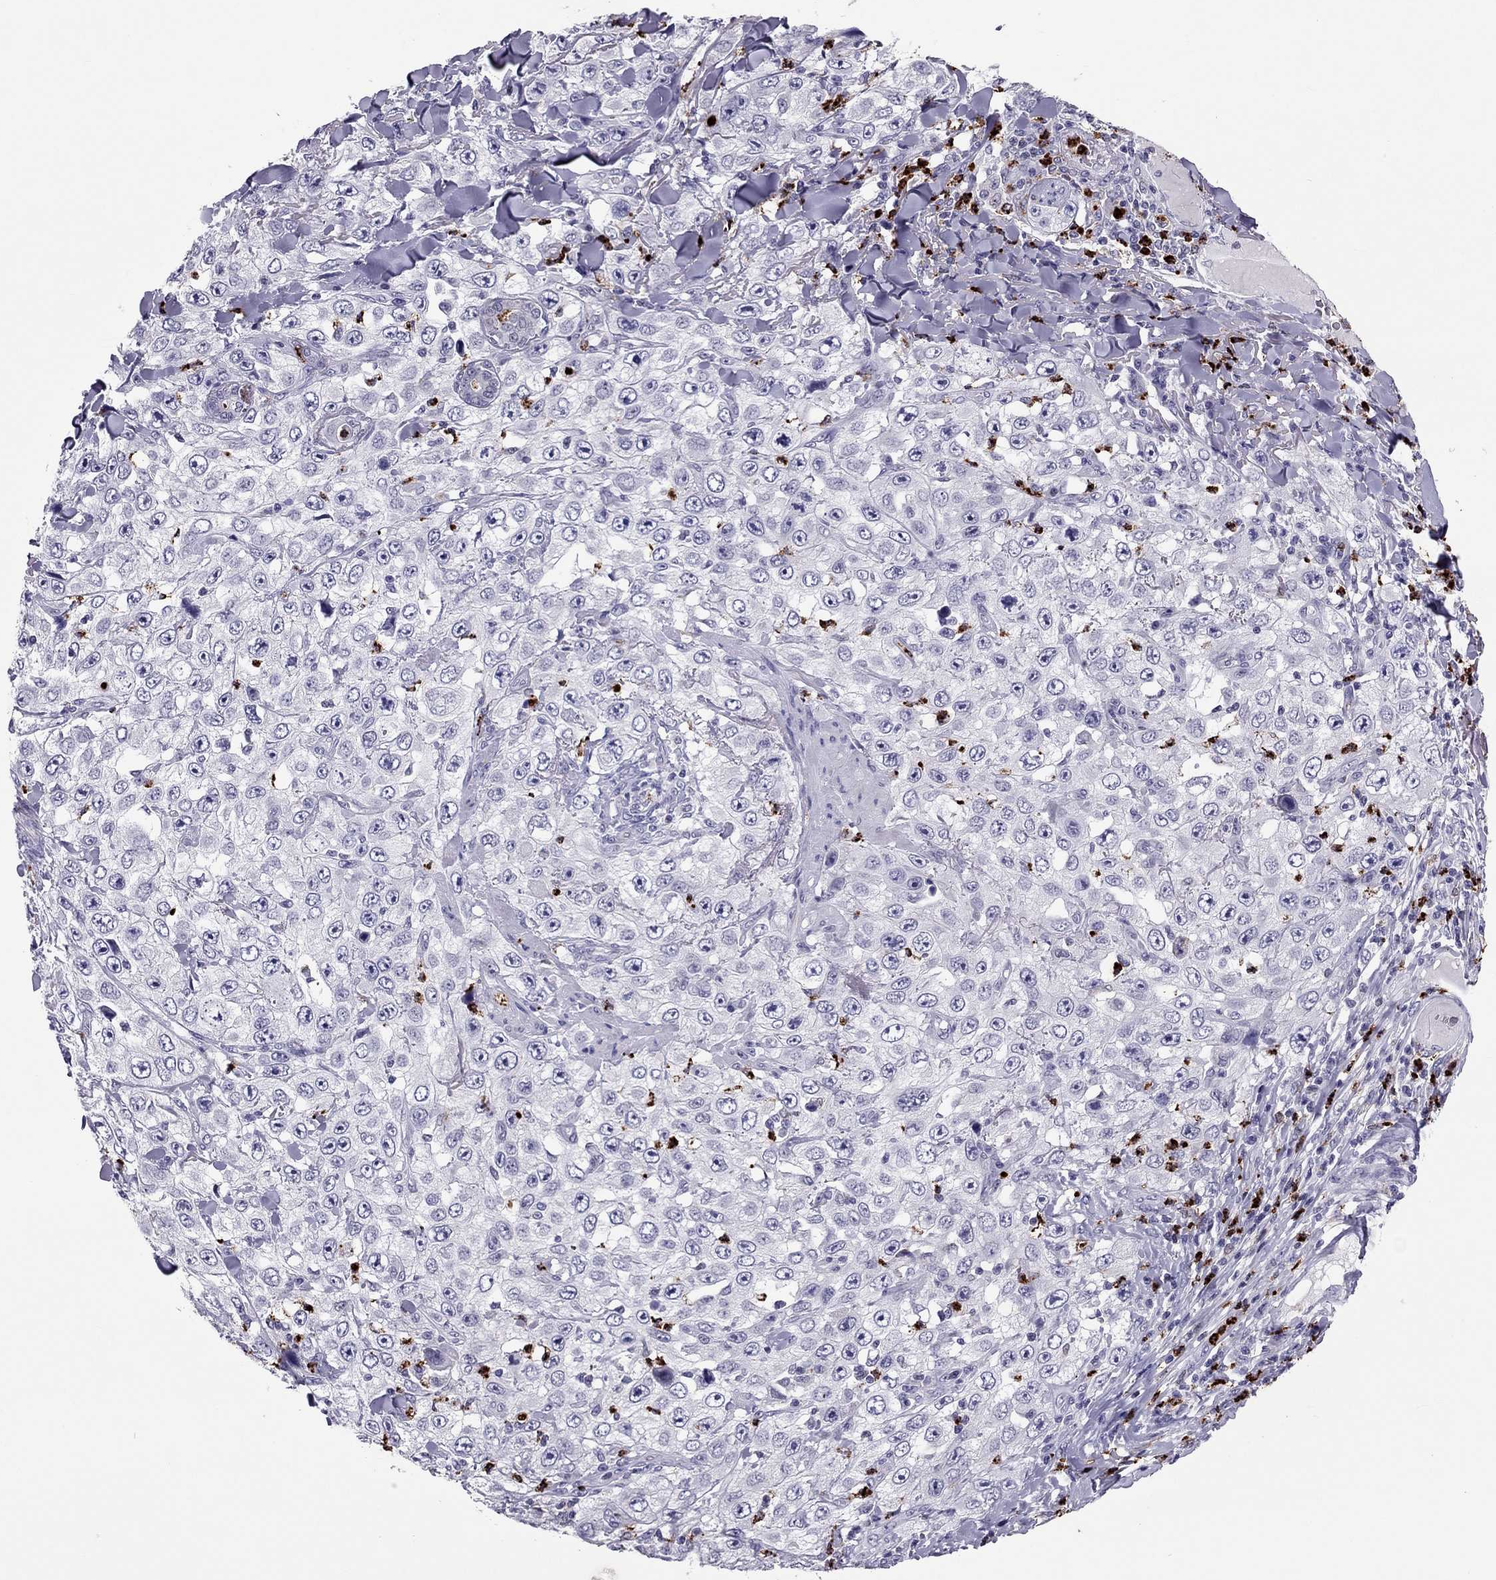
{"staining": {"intensity": "negative", "quantity": "none", "location": "none"}, "tissue": "skin cancer", "cell_type": "Tumor cells", "image_type": "cancer", "snomed": [{"axis": "morphology", "description": "Squamous cell carcinoma, NOS"}, {"axis": "topography", "description": "Skin"}], "caption": "Tumor cells are negative for protein expression in human skin squamous cell carcinoma. The staining is performed using DAB brown chromogen with nuclei counter-stained in using hematoxylin.", "gene": "CCL27", "patient": {"sex": "male", "age": 82}}